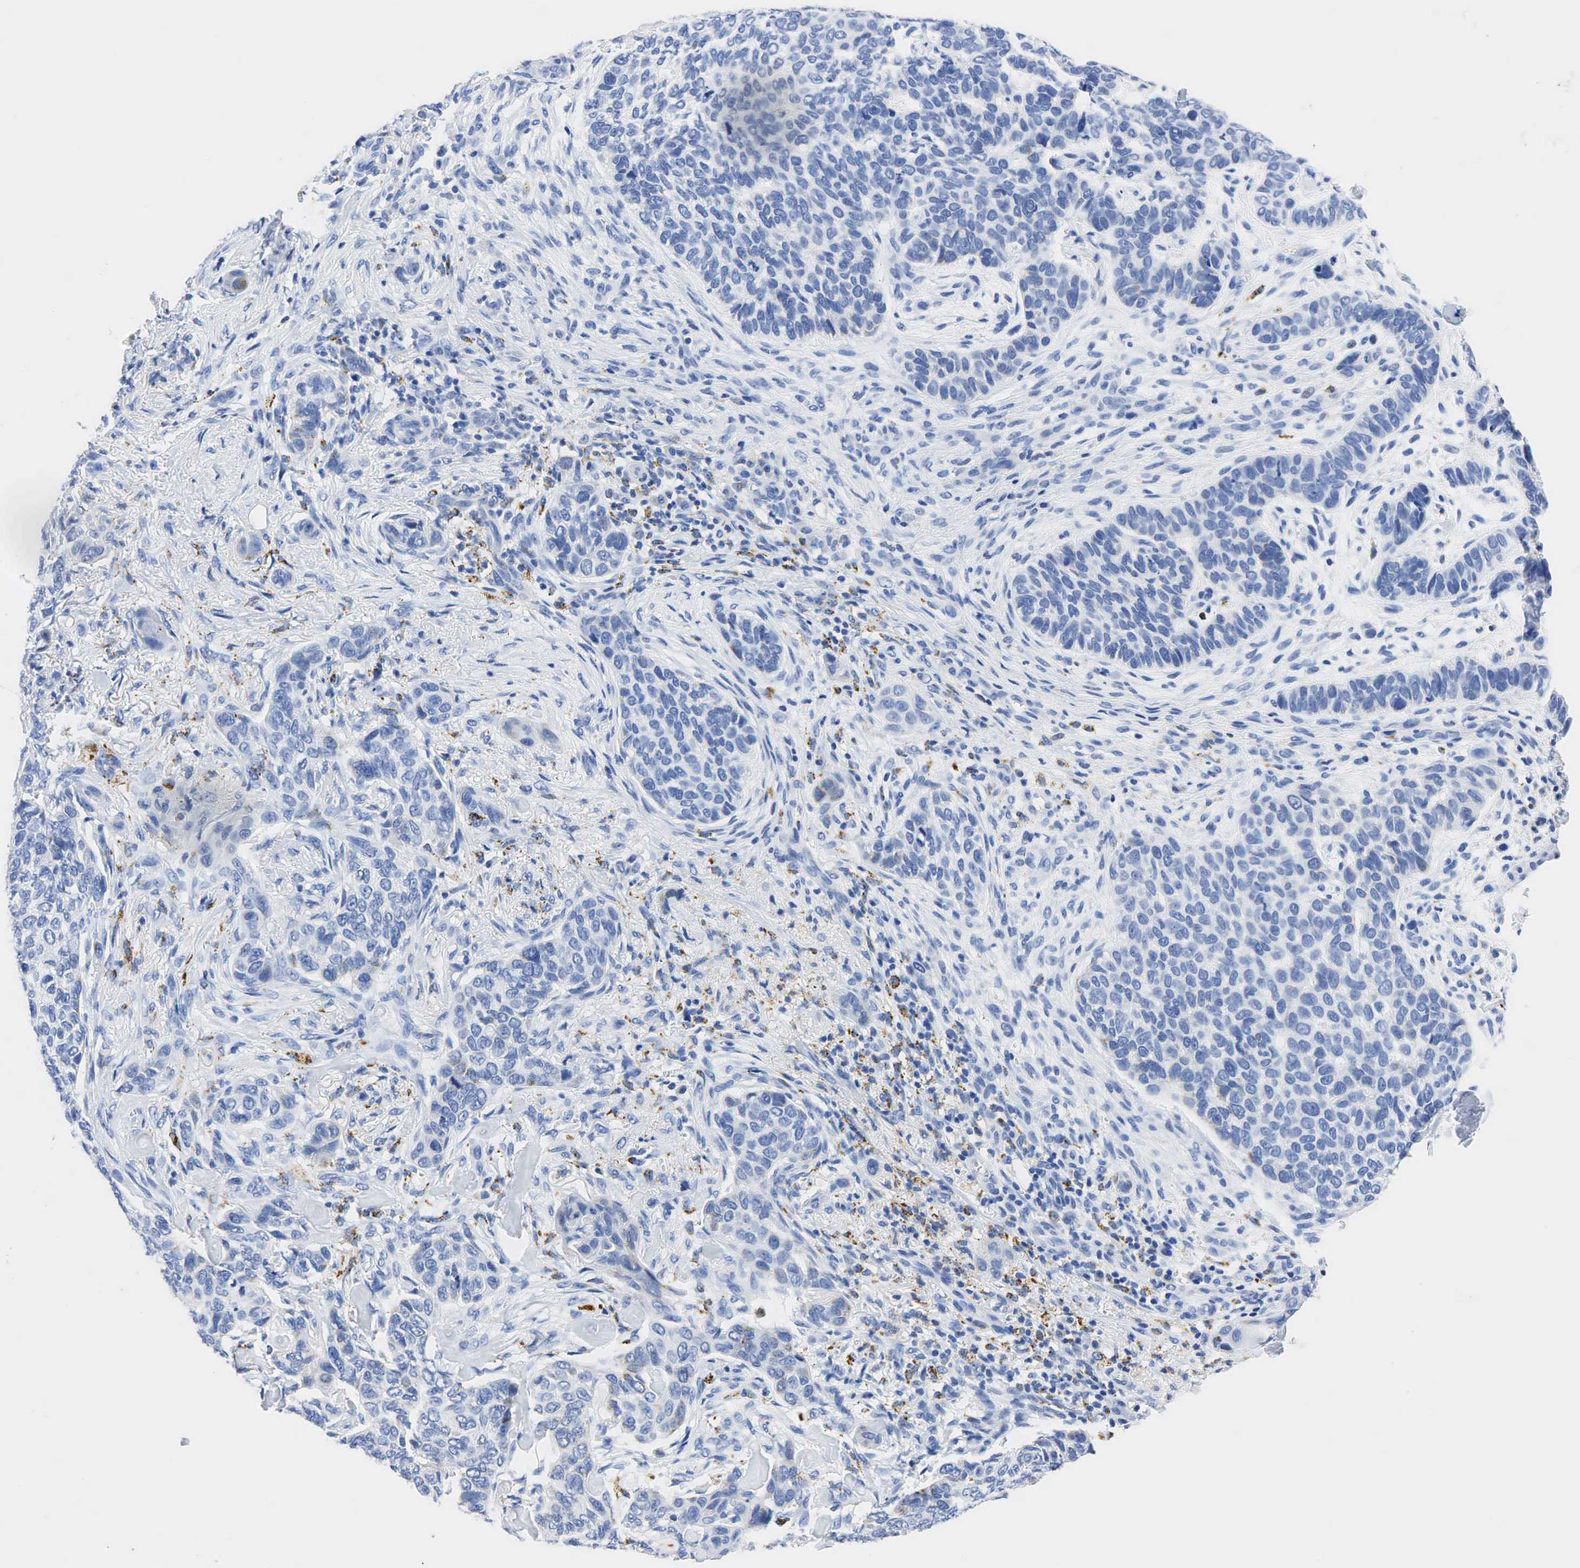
{"staining": {"intensity": "negative", "quantity": "none", "location": "none"}, "tissue": "skin cancer", "cell_type": "Tumor cells", "image_type": "cancer", "snomed": [{"axis": "morphology", "description": "Normal tissue, NOS"}, {"axis": "morphology", "description": "Basal cell carcinoma"}, {"axis": "topography", "description": "Skin"}], "caption": "IHC micrograph of neoplastic tissue: human skin basal cell carcinoma stained with DAB exhibits no significant protein staining in tumor cells.", "gene": "SYP", "patient": {"sex": "male", "age": 81}}